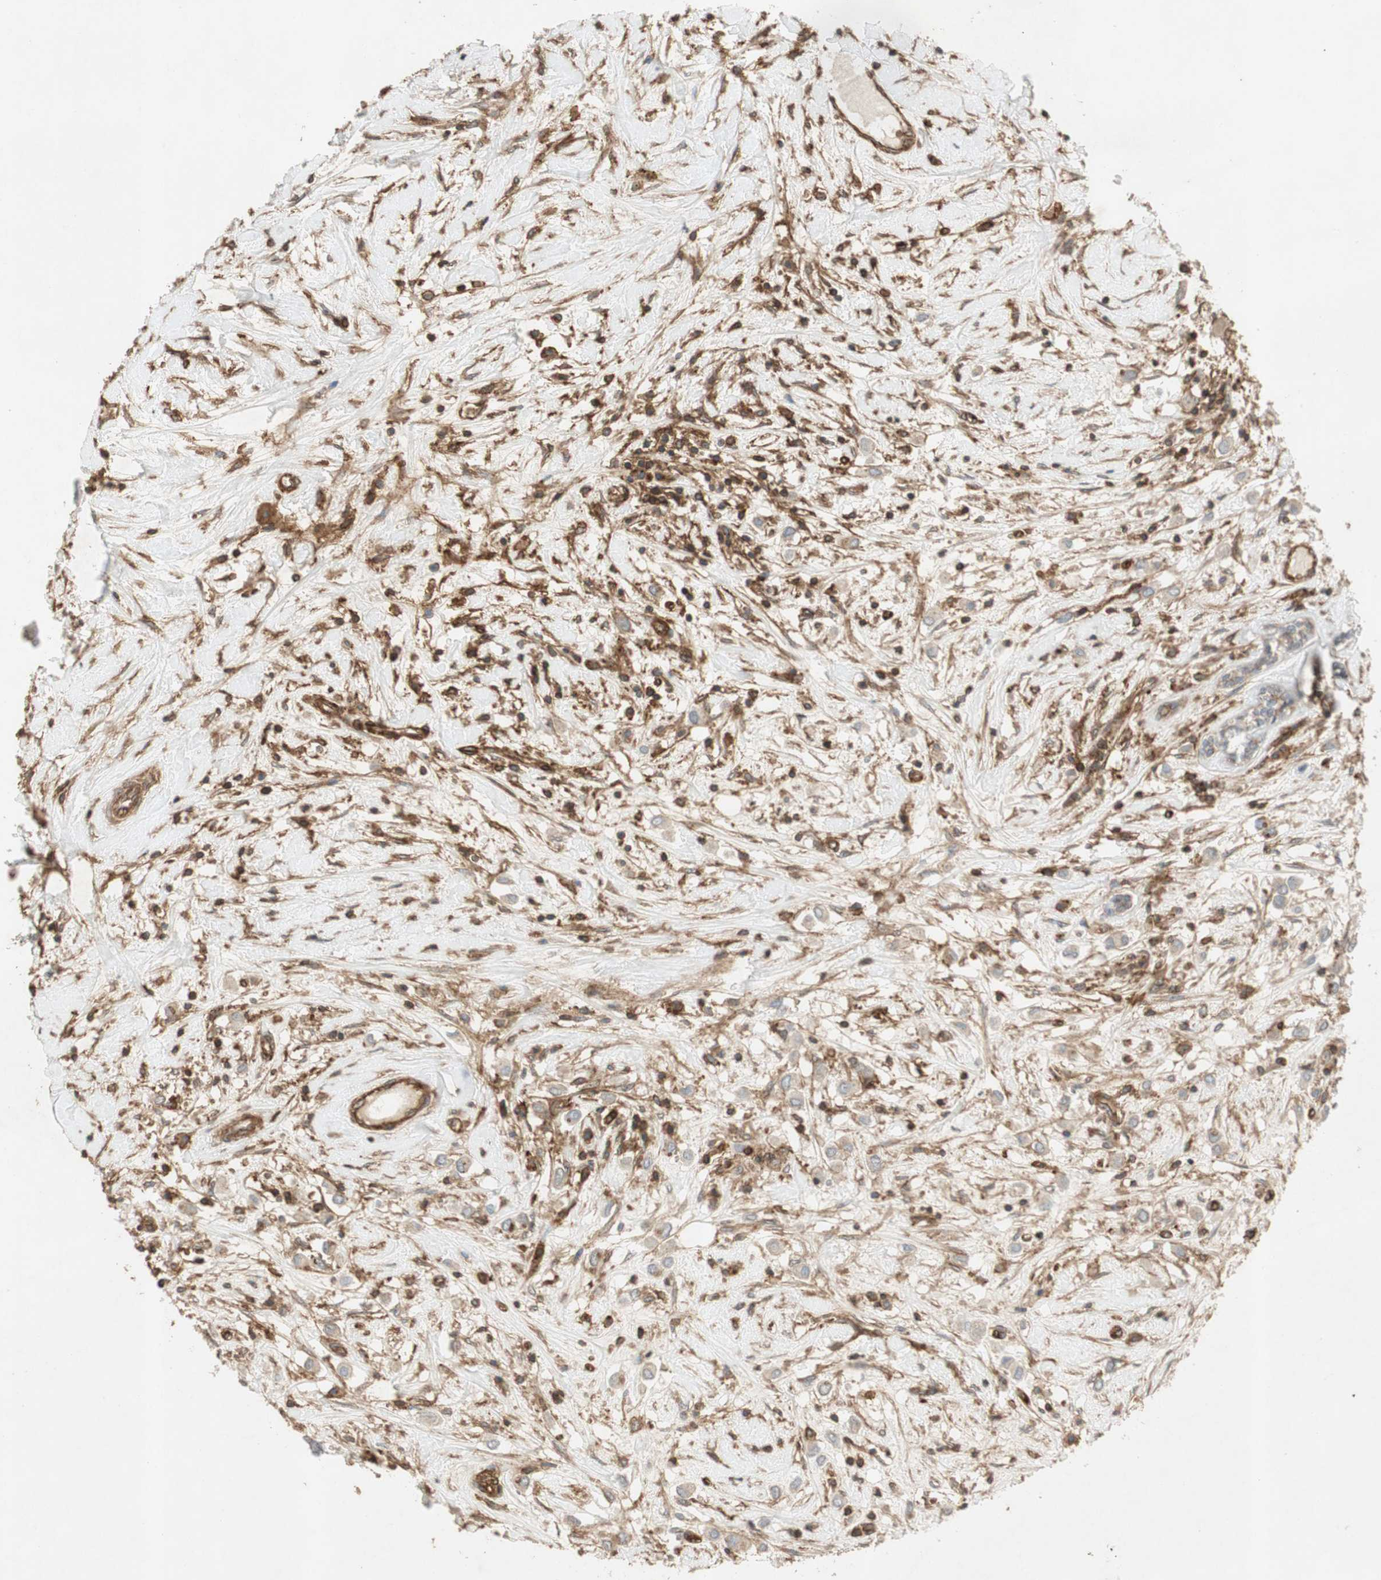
{"staining": {"intensity": "moderate", "quantity": ">75%", "location": "cytoplasmic/membranous"}, "tissue": "breast cancer", "cell_type": "Tumor cells", "image_type": "cancer", "snomed": [{"axis": "morphology", "description": "Duct carcinoma"}, {"axis": "topography", "description": "Breast"}], "caption": "Breast infiltrating ductal carcinoma stained with a protein marker demonstrates moderate staining in tumor cells.", "gene": "BTN3A3", "patient": {"sex": "female", "age": 61}}